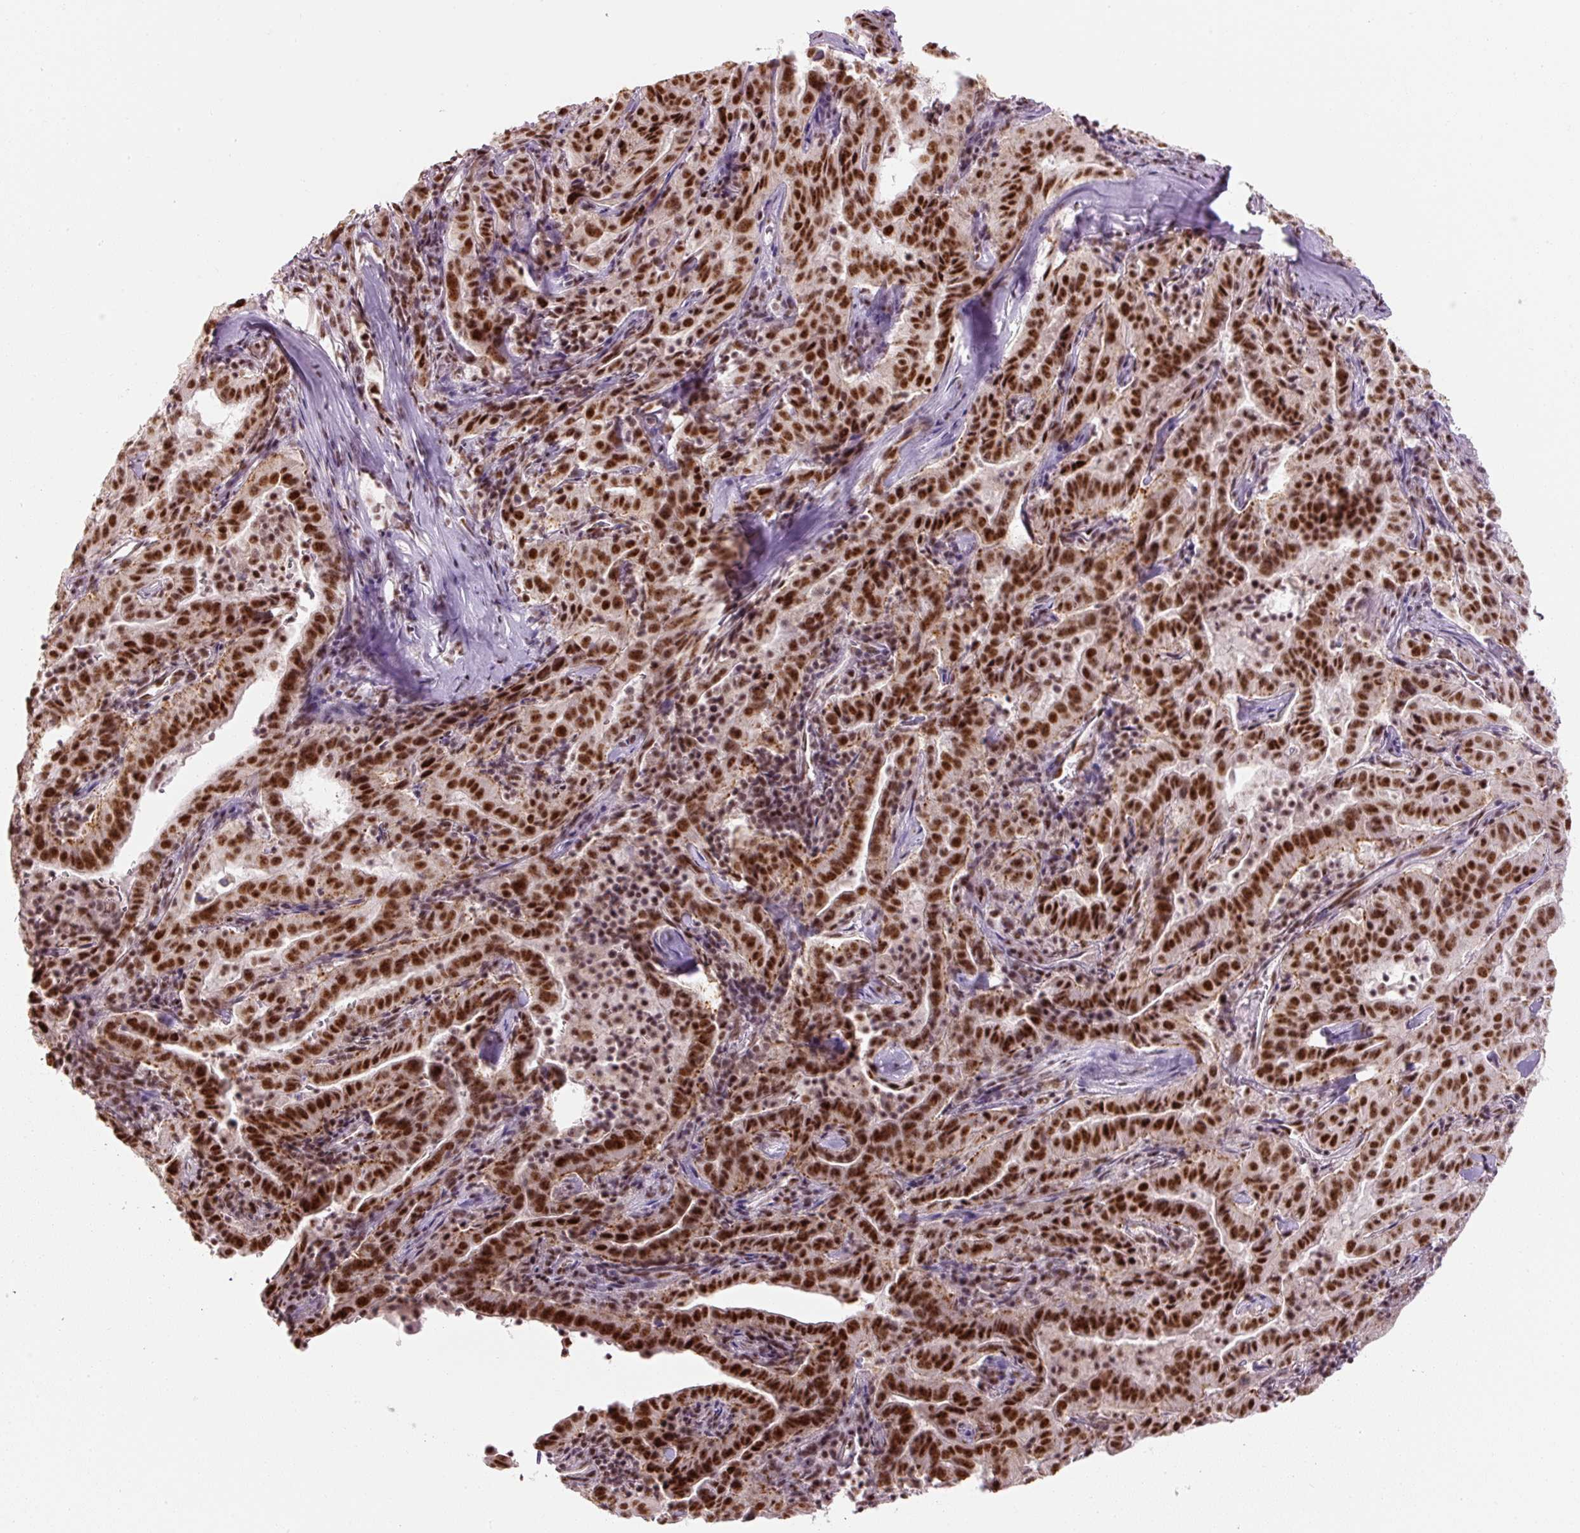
{"staining": {"intensity": "strong", "quantity": ">75%", "location": "nuclear"}, "tissue": "pancreatic cancer", "cell_type": "Tumor cells", "image_type": "cancer", "snomed": [{"axis": "morphology", "description": "Adenocarcinoma, NOS"}, {"axis": "topography", "description": "Pancreas"}], "caption": "The micrograph shows a brown stain indicating the presence of a protein in the nuclear of tumor cells in adenocarcinoma (pancreatic).", "gene": "U2AF2", "patient": {"sex": "male", "age": 63}}